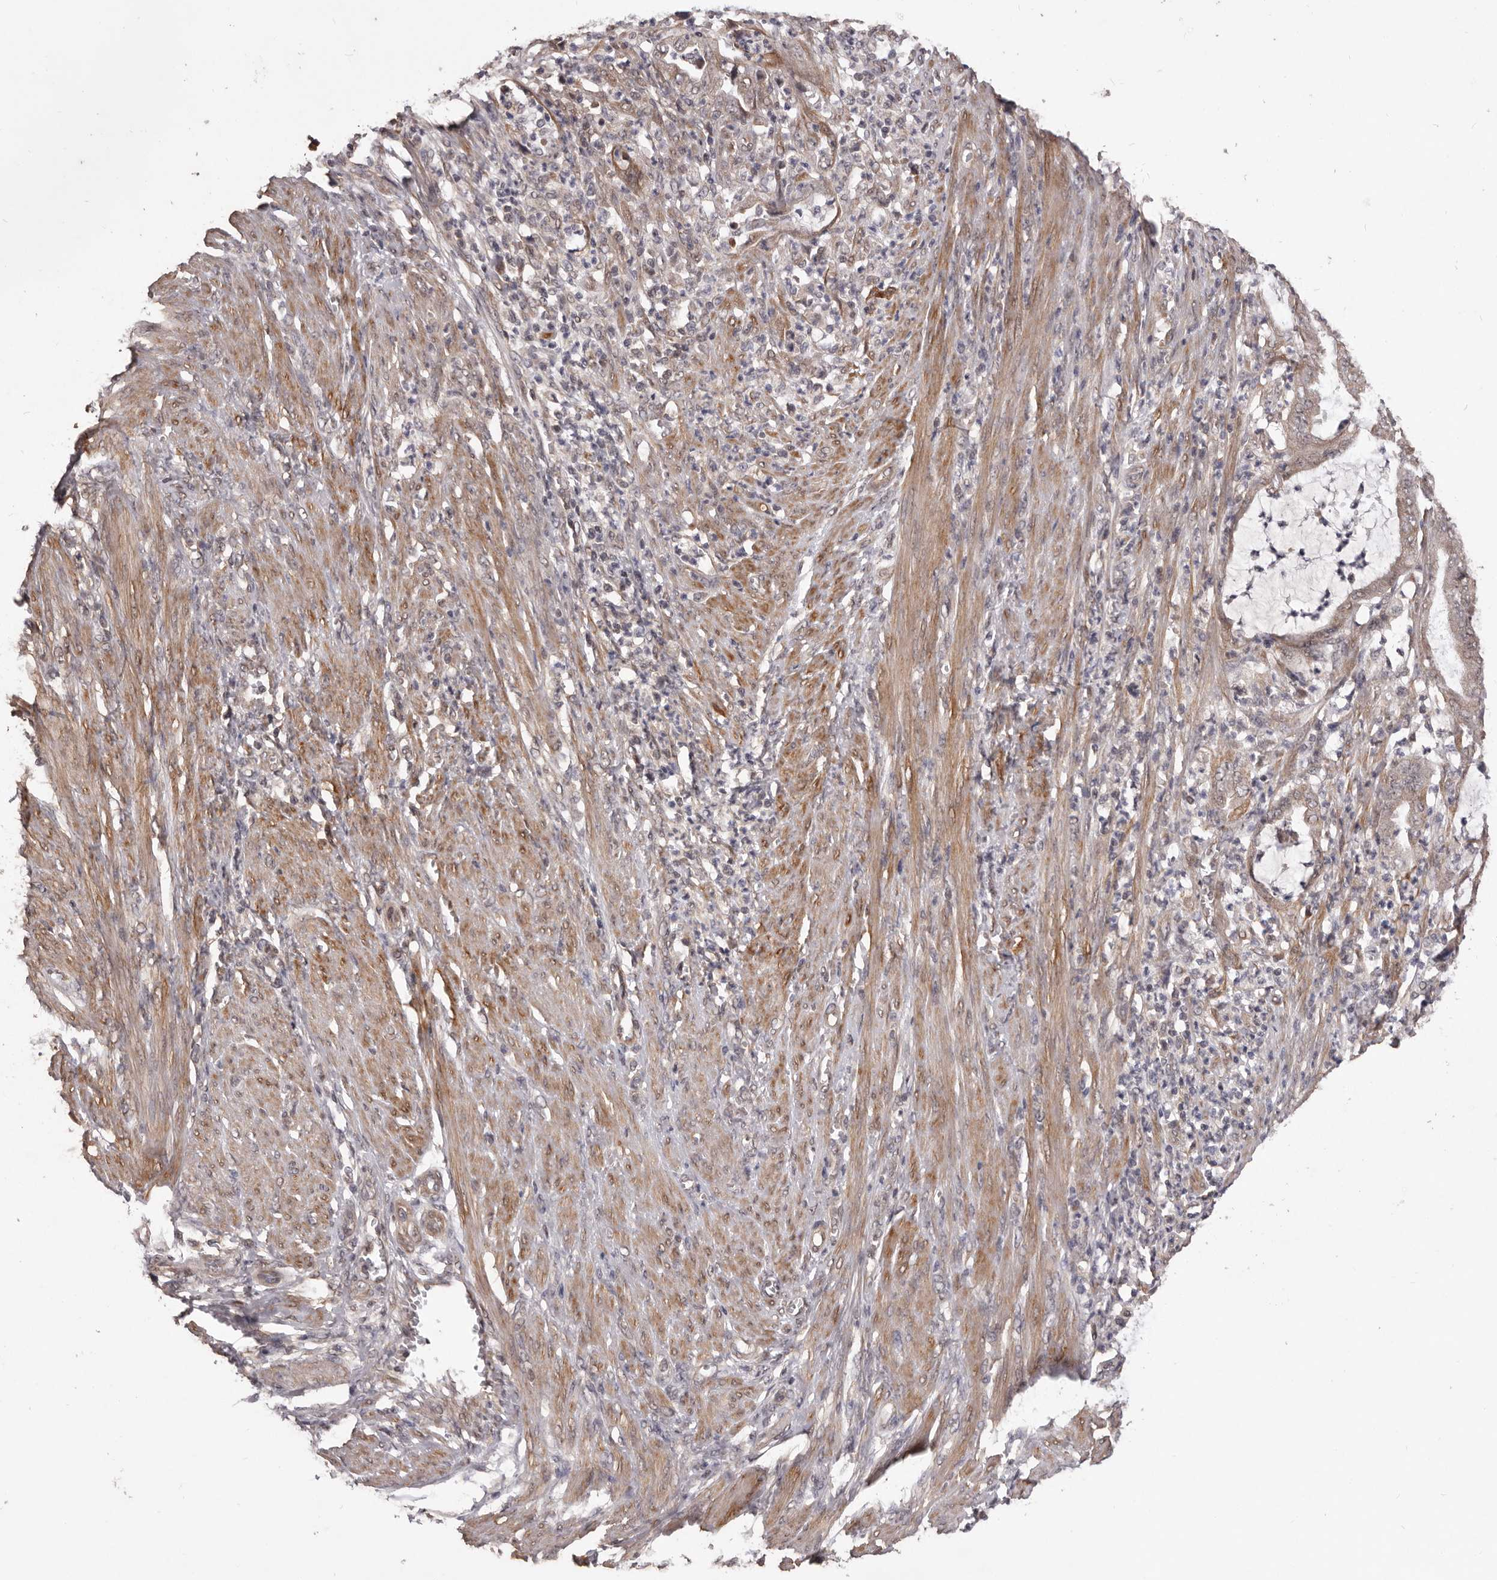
{"staining": {"intensity": "weak", "quantity": "<25%", "location": "cytoplasmic/membranous"}, "tissue": "endometrial cancer", "cell_type": "Tumor cells", "image_type": "cancer", "snomed": [{"axis": "morphology", "description": "Adenocarcinoma, NOS"}, {"axis": "topography", "description": "Endometrium"}], "caption": "High magnification brightfield microscopy of endometrial cancer stained with DAB (3,3'-diaminobenzidine) (brown) and counterstained with hematoxylin (blue): tumor cells show no significant expression.", "gene": "CELF3", "patient": {"sex": "female", "age": 51}}